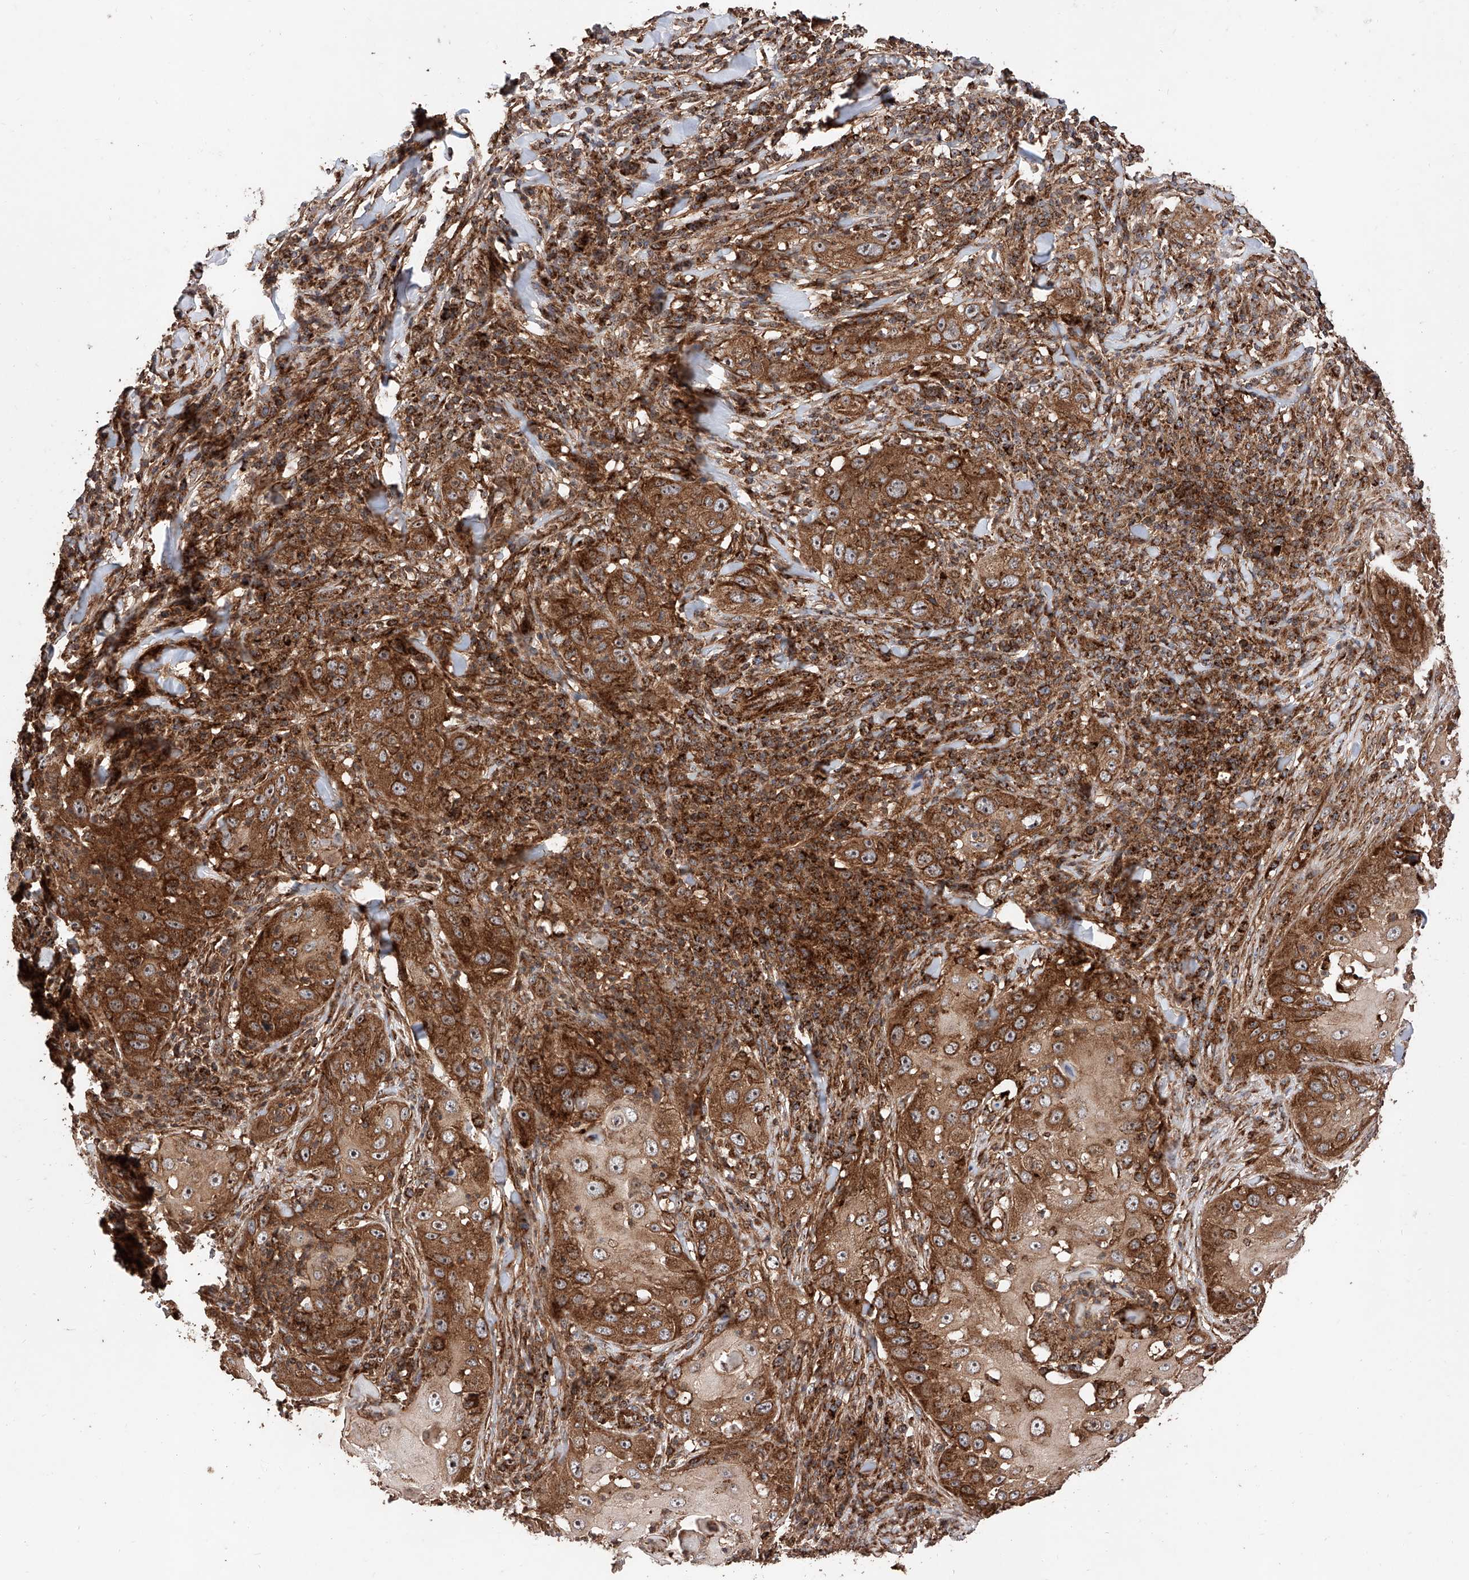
{"staining": {"intensity": "strong", "quantity": ">75%", "location": "cytoplasmic/membranous"}, "tissue": "skin cancer", "cell_type": "Tumor cells", "image_type": "cancer", "snomed": [{"axis": "morphology", "description": "Squamous cell carcinoma, NOS"}, {"axis": "topography", "description": "Skin"}], "caption": "Squamous cell carcinoma (skin) stained for a protein demonstrates strong cytoplasmic/membranous positivity in tumor cells.", "gene": "PISD", "patient": {"sex": "female", "age": 44}}